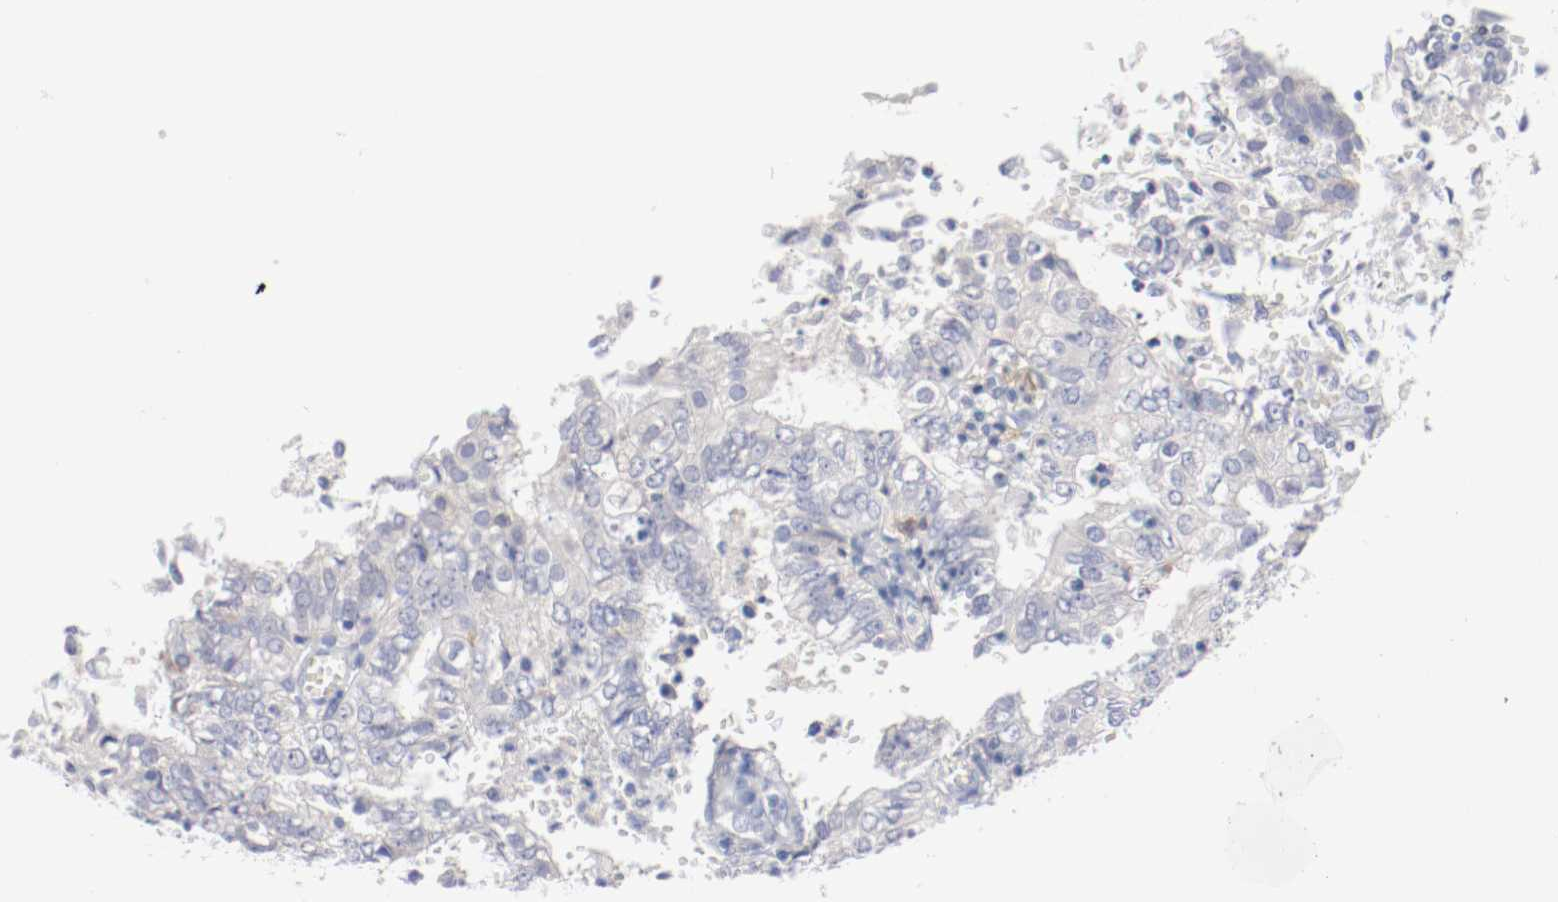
{"staining": {"intensity": "negative", "quantity": "none", "location": "none"}, "tissue": "endometrial cancer", "cell_type": "Tumor cells", "image_type": "cancer", "snomed": [{"axis": "morphology", "description": "Adenocarcinoma, NOS"}, {"axis": "topography", "description": "Endometrium"}], "caption": "High power microscopy micrograph of an immunohistochemistry (IHC) photomicrograph of endometrial cancer (adenocarcinoma), revealing no significant positivity in tumor cells. (DAB IHC with hematoxylin counter stain).", "gene": "FGFBP1", "patient": {"sex": "female", "age": 69}}